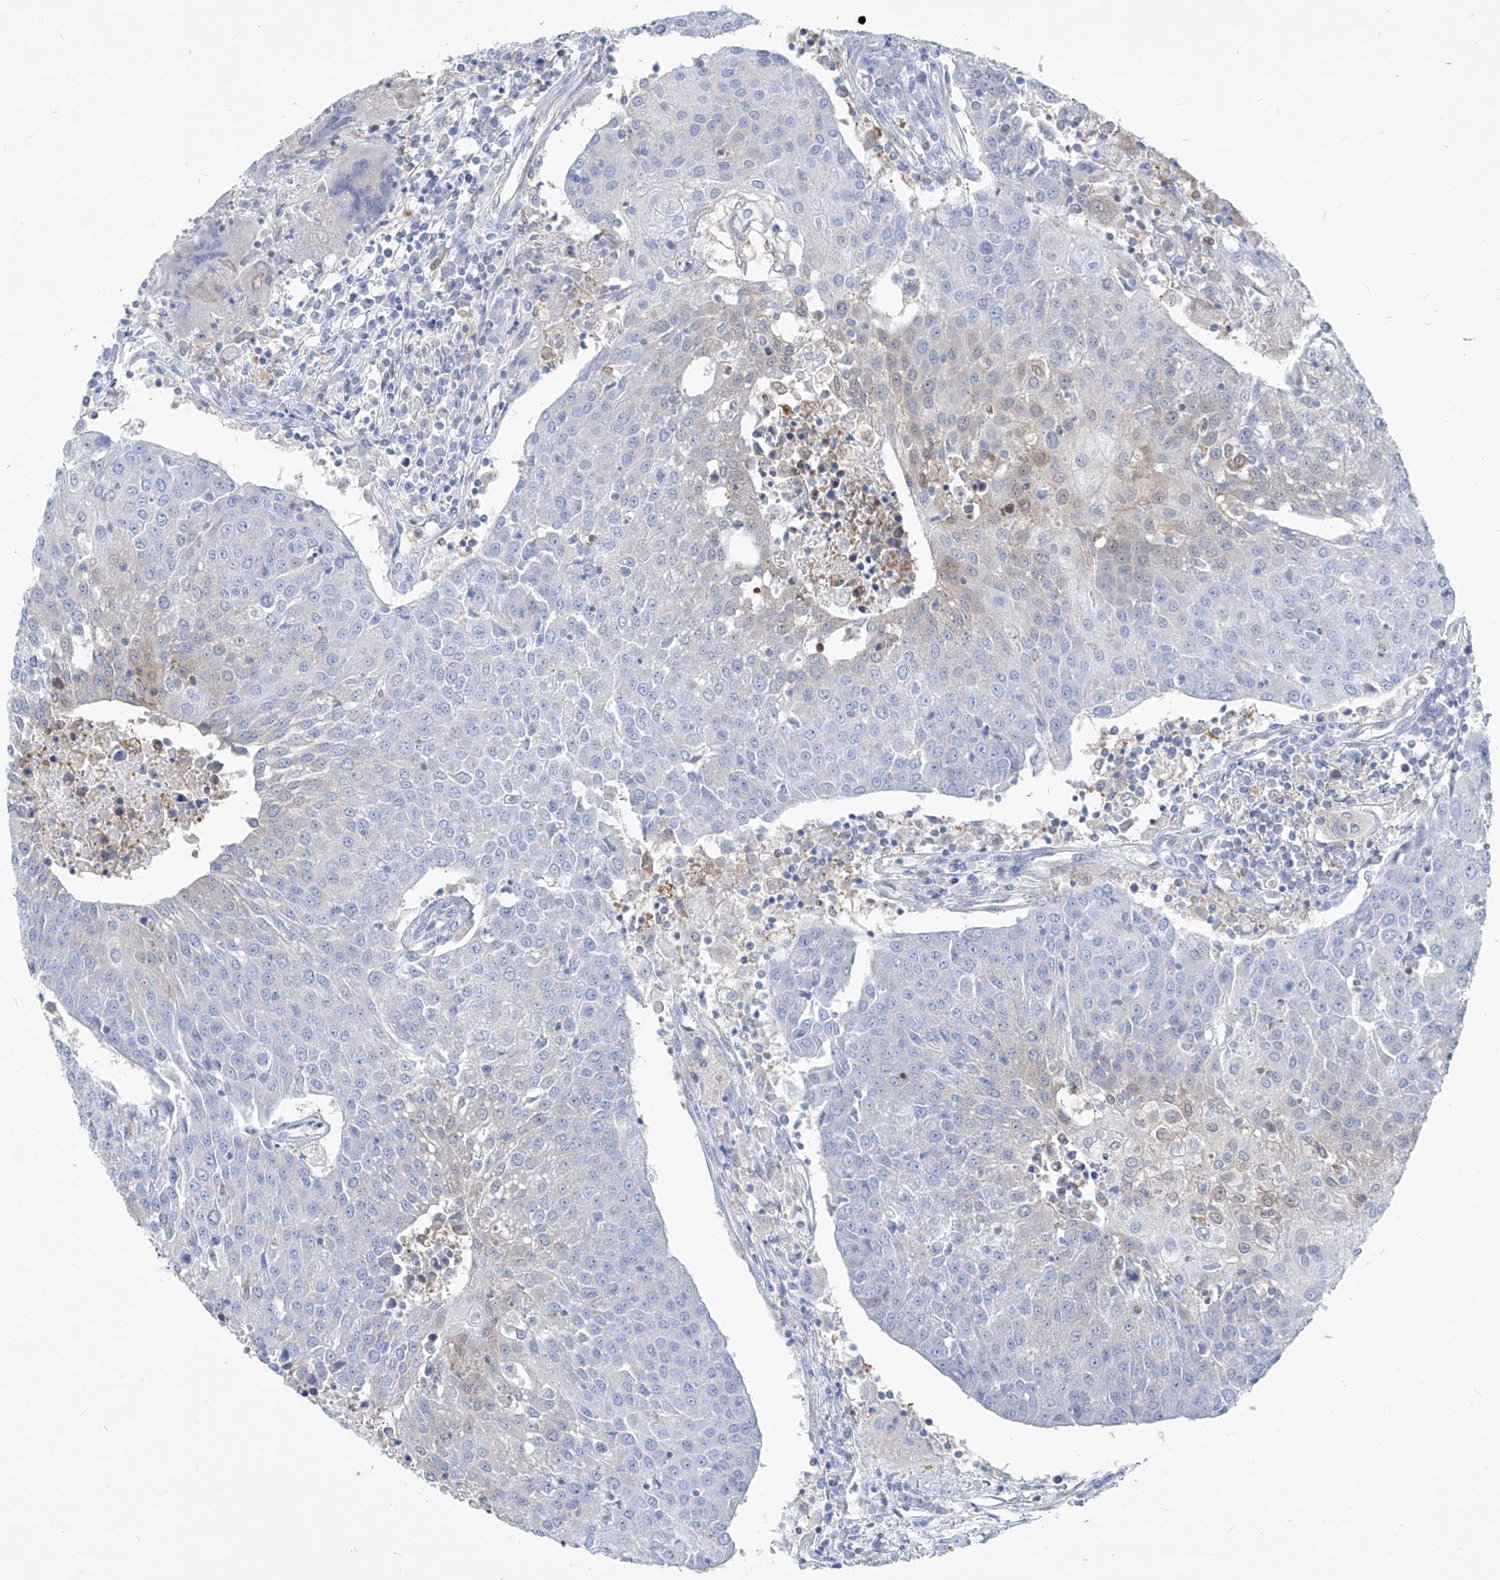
{"staining": {"intensity": "negative", "quantity": "none", "location": "none"}, "tissue": "urothelial cancer", "cell_type": "Tumor cells", "image_type": "cancer", "snomed": [{"axis": "morphology", "description": "Urothelial carcinoma, High grade"}, {"axis": "topography", "description": "Urinary bladder"}], "caption": "Tumor cells show no significant staining in urothelial cancer.", "gene": "UFL1", "patient": {"sex": "female", "age": 85}}